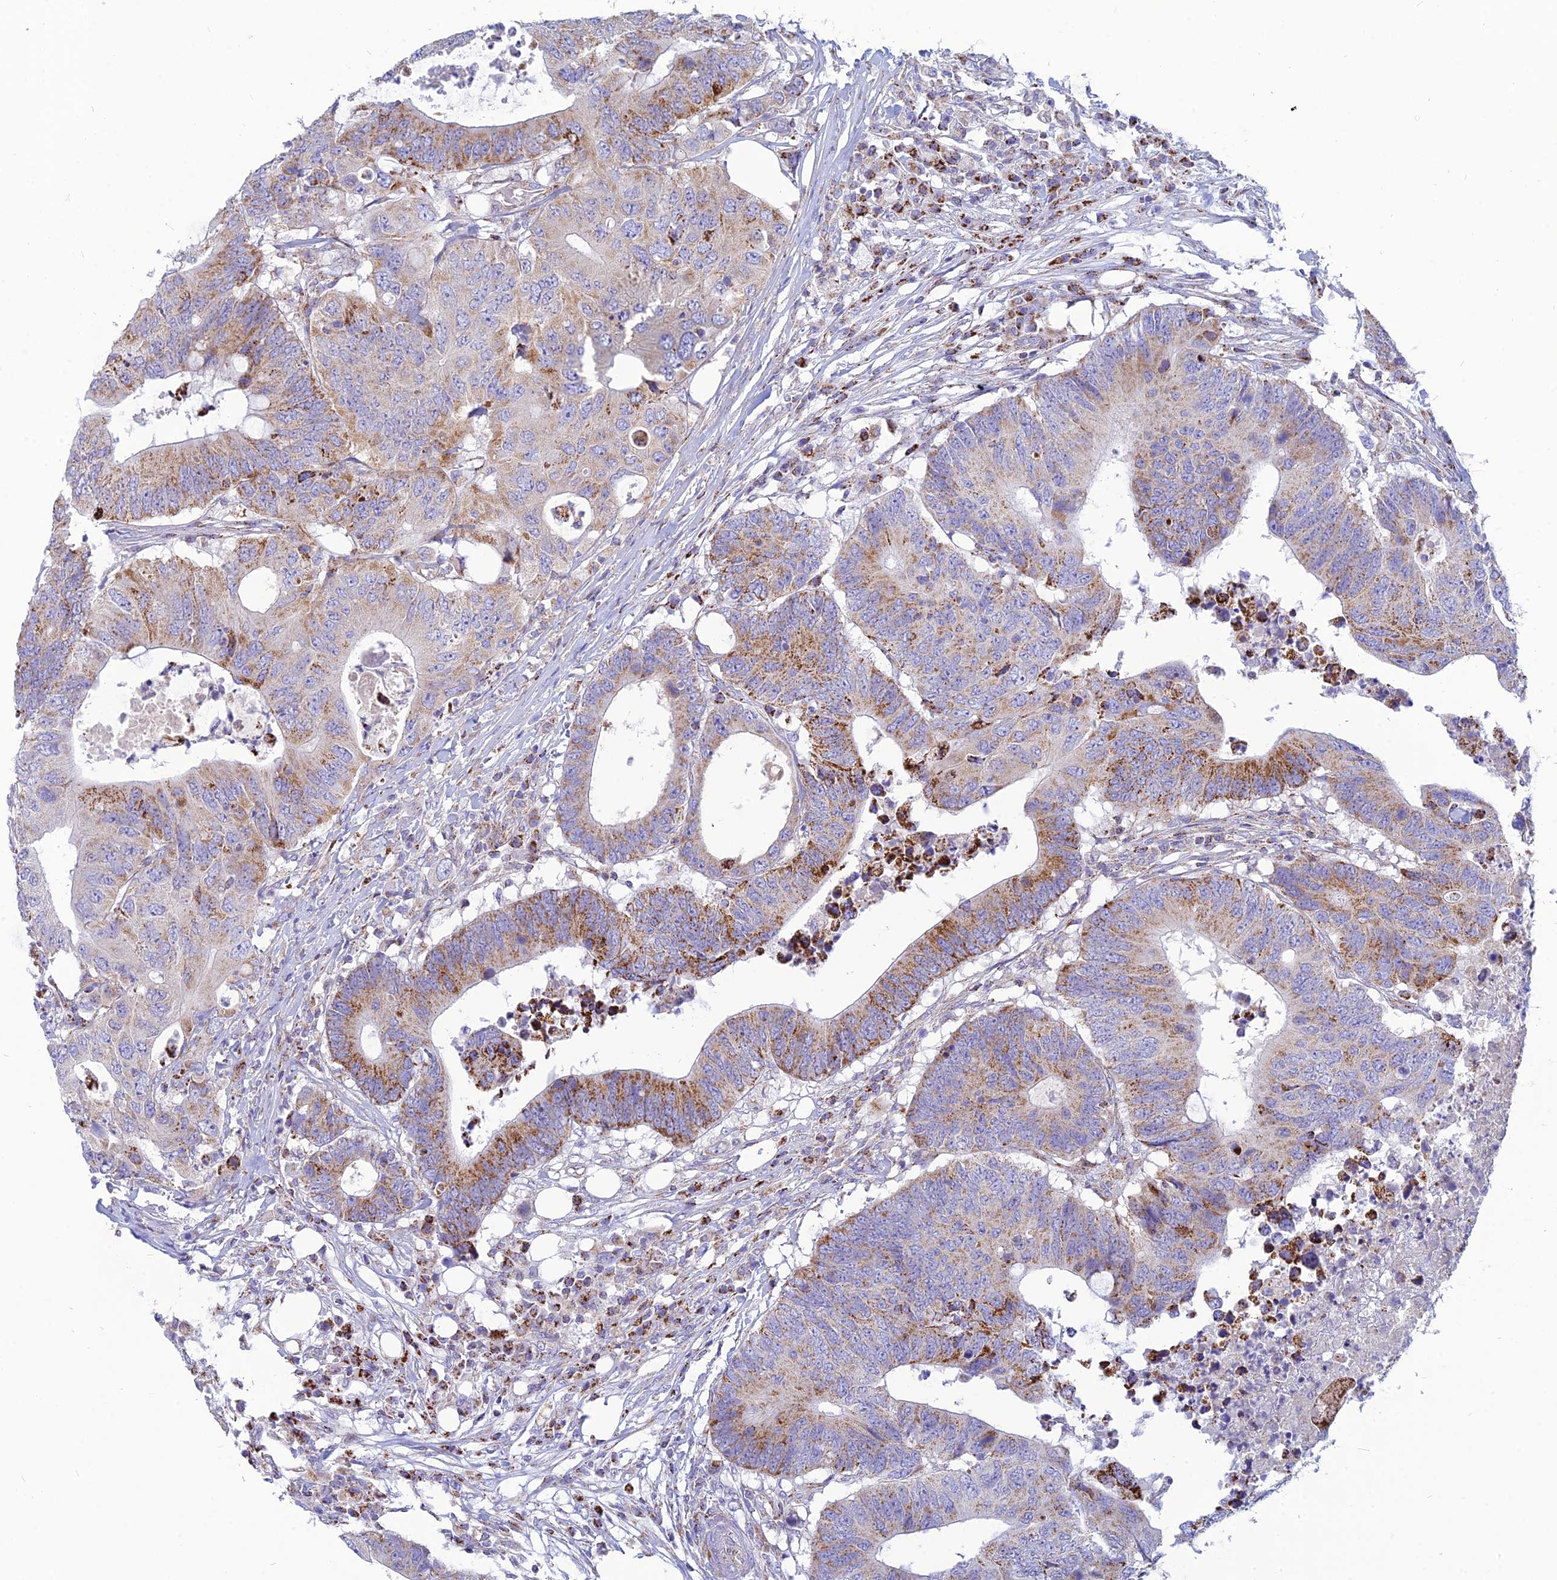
{"staining": {"intensity": "moderate", "quantity": "25%-75%", "location": "cytoplasmic/membranous"}, "tissue": "colorectal cancer", "cell_type": "Tumor cells", "image_type": "cancer", "snomed": [{"axis": "morphology", "description": "Adenocarcinoma, NOS"}, {"axis": "topography", "description": "Colon"}], "caption": "Protein analysis of adenocarcinoma (colorectal) tissue exhibits moderate cytoplasmic/membranous expression in about 25%-75% of tumor cells.", "gene": "PACC1", "patient": {"sex": "male", "age": 71}}